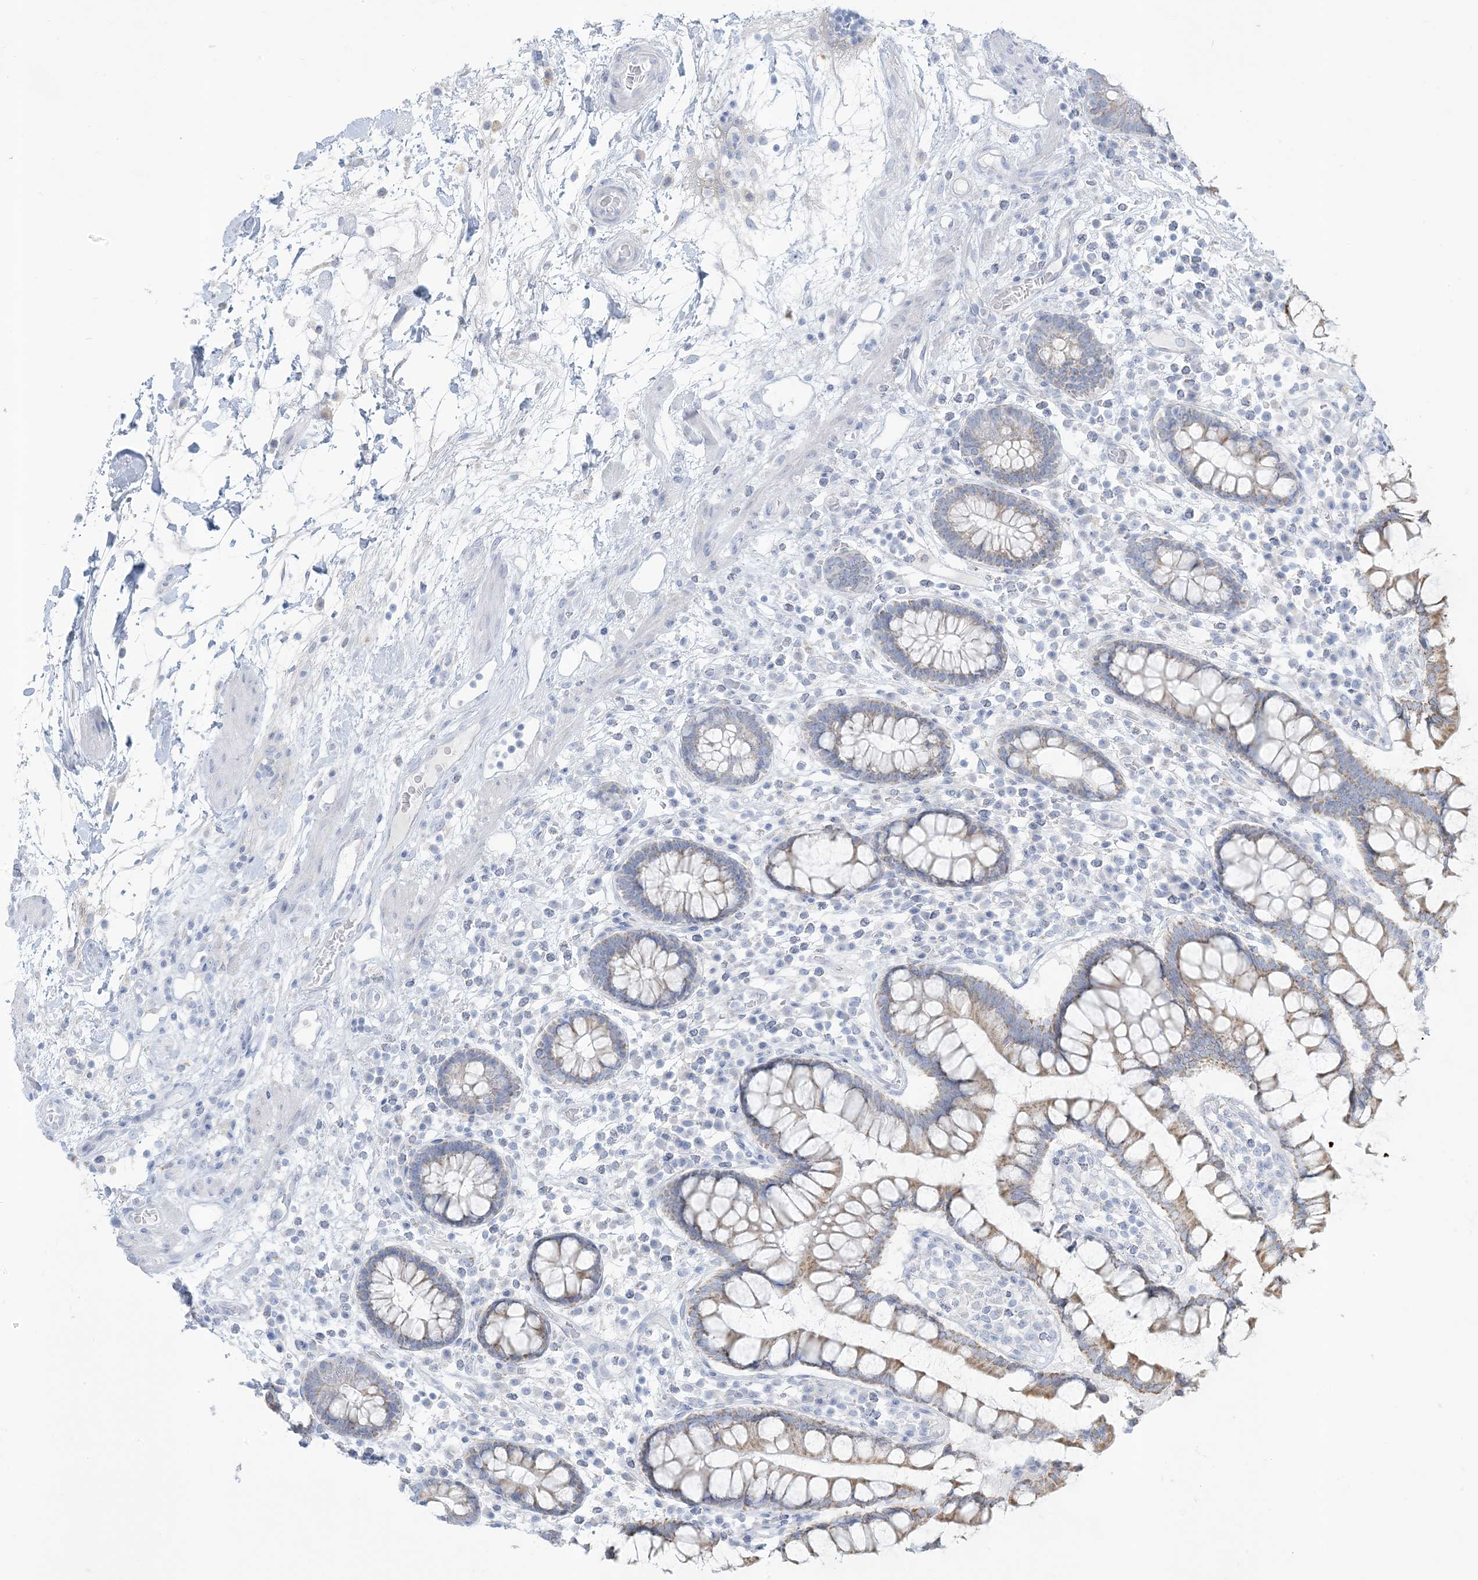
{"staining": {"intensity": "negative", "quantity": "none", "location": "none"}, "tissue": "colon", "cell_type": "Endothelial cells", "image_type": "normal", "snomed": [{"axis": "morphology", "description": "Normal tissue, NOS"}, {"axis": "topography", "description": "Colon"}], "caption": "High power microscopy photomicrograph of an IHC photomicrograph of benign colon, revealing no significant positivity in endothelial cells.", "gene": "ZDHHC4", "patient": {"sex": "female", "age": 79}}